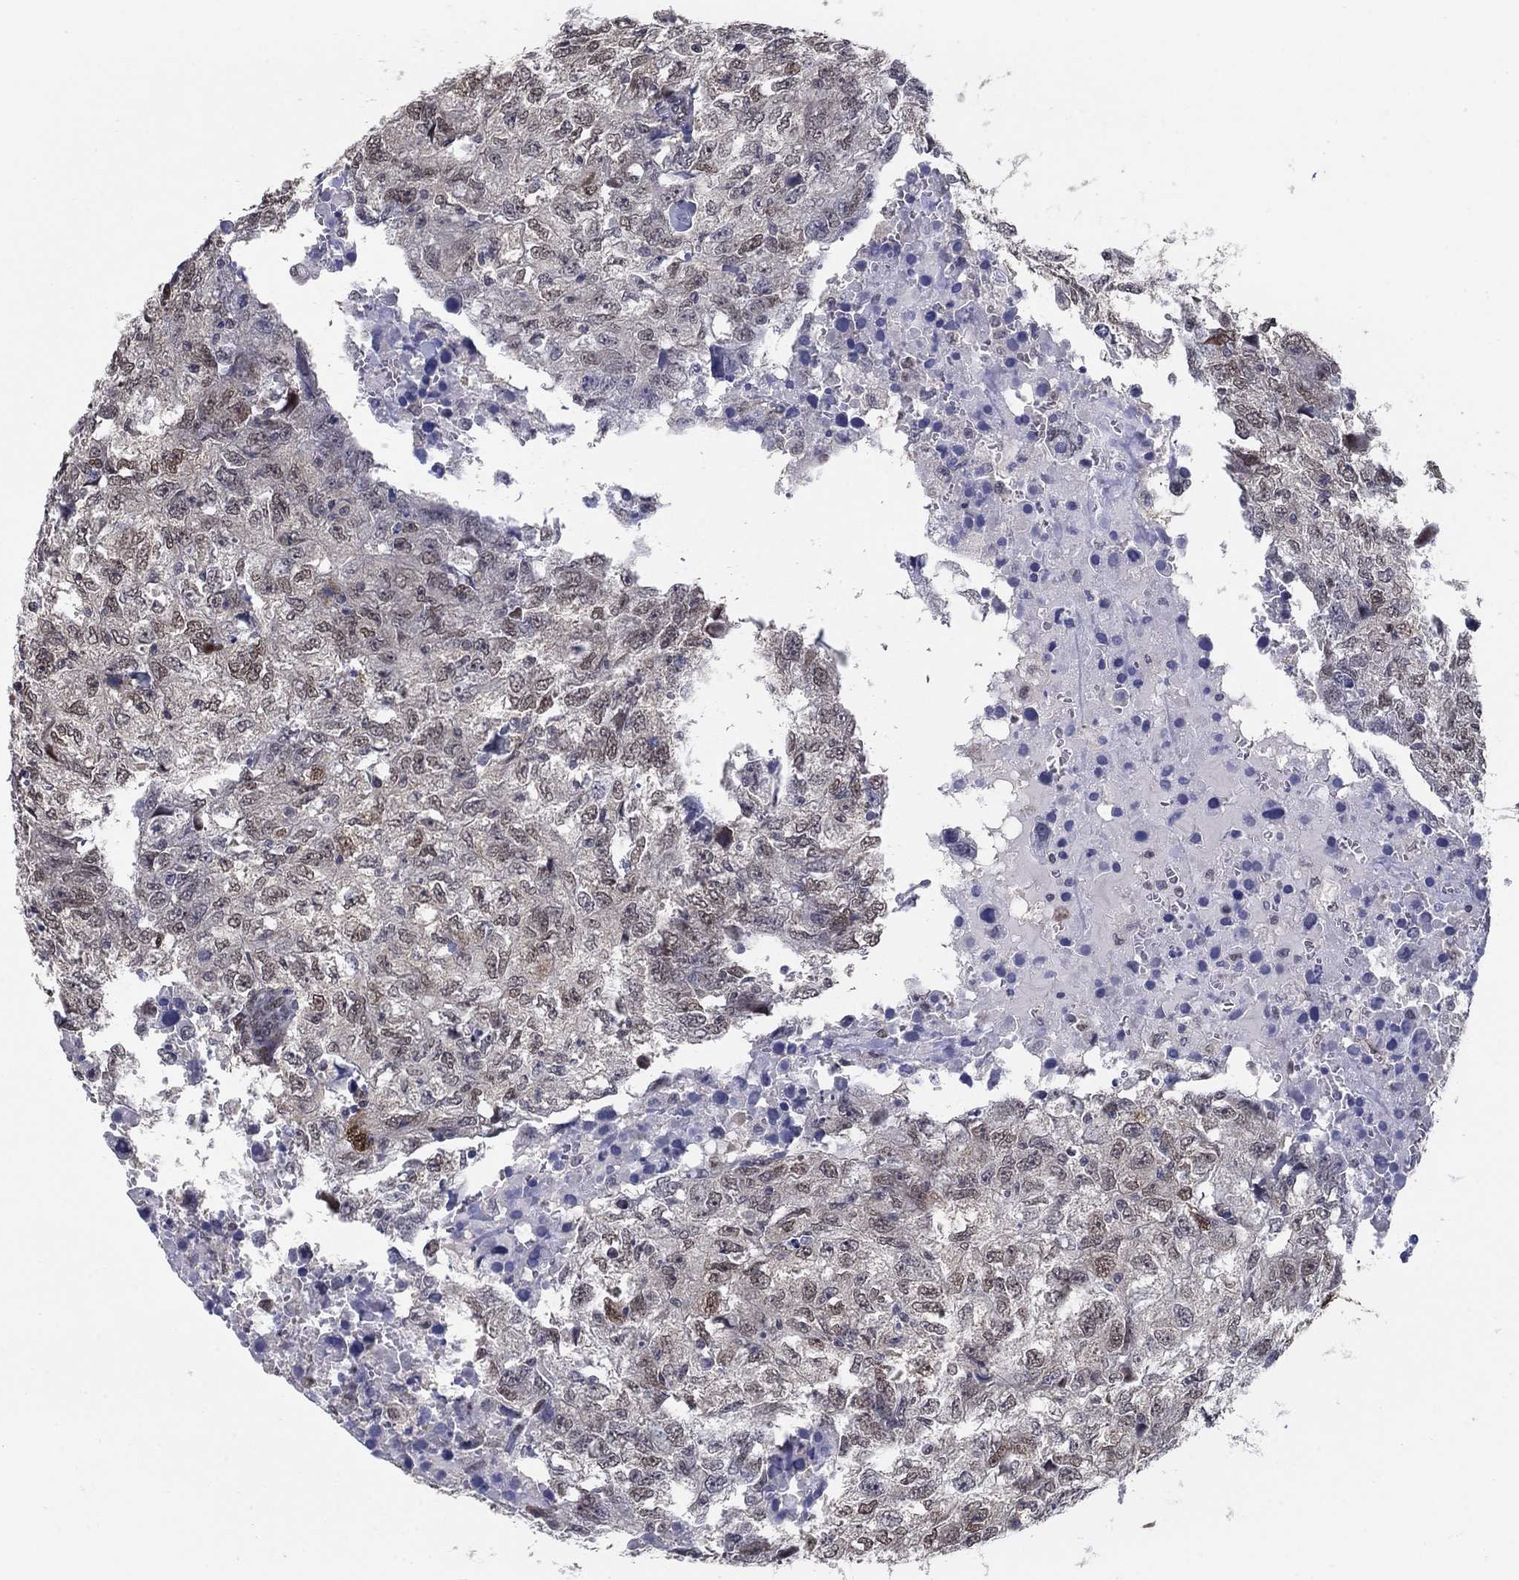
{"staining": {"intensity": "weak", "quantity": "<25%", "location": "nuclear"}, "tissue": "breast cancer", "cell_type": "Tumor cells", "image_type": "cancer", "snomed": [{"axis": "morphology", "description": "Duct carcinoma"}, {"axis": "topography", "description": "Breast"}], "caption": "The IHC histopathology image has no significant positivity in tumor cells of intraductal carcinoma (breast) tissue.", "gene": "CENPE", "patient": {"sex": "female", "age": 30}}